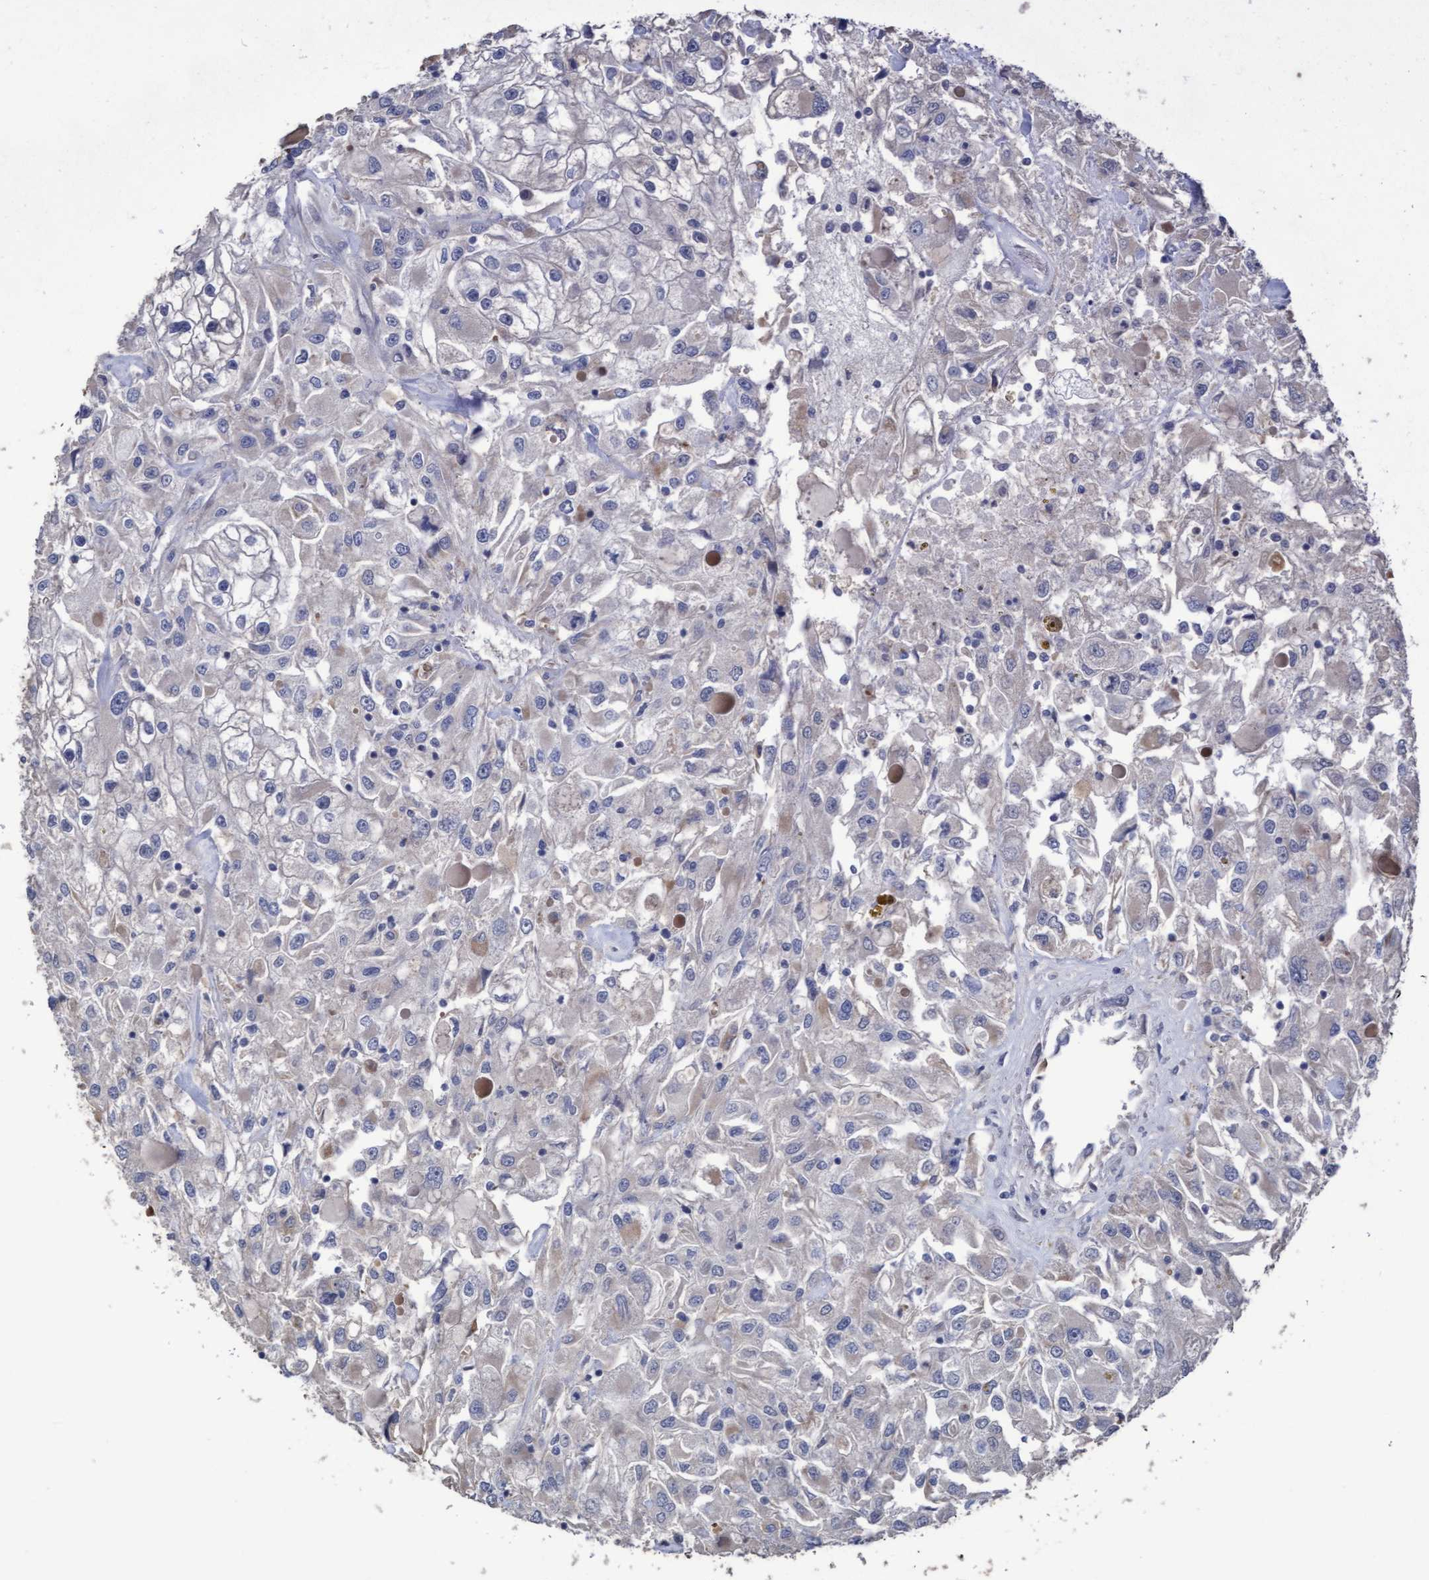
{"staining": {"intensity": "negative", "quantity": "none", "location": "none"}, "tissue": "renal cancer", "cell_type": "Tumor cells", "image_type": "cancer", "snomed": [{"axis": "morphology", "description": "Adenocarcinoma, NOS"}, {"axis": "topography", "description": "Kidney"}], "caption": "Protein analysis of renal cancer reveals no significant expression in tumor cells.", "gene": "KRT24", "patient": {"sex": "female", "age": 52}}